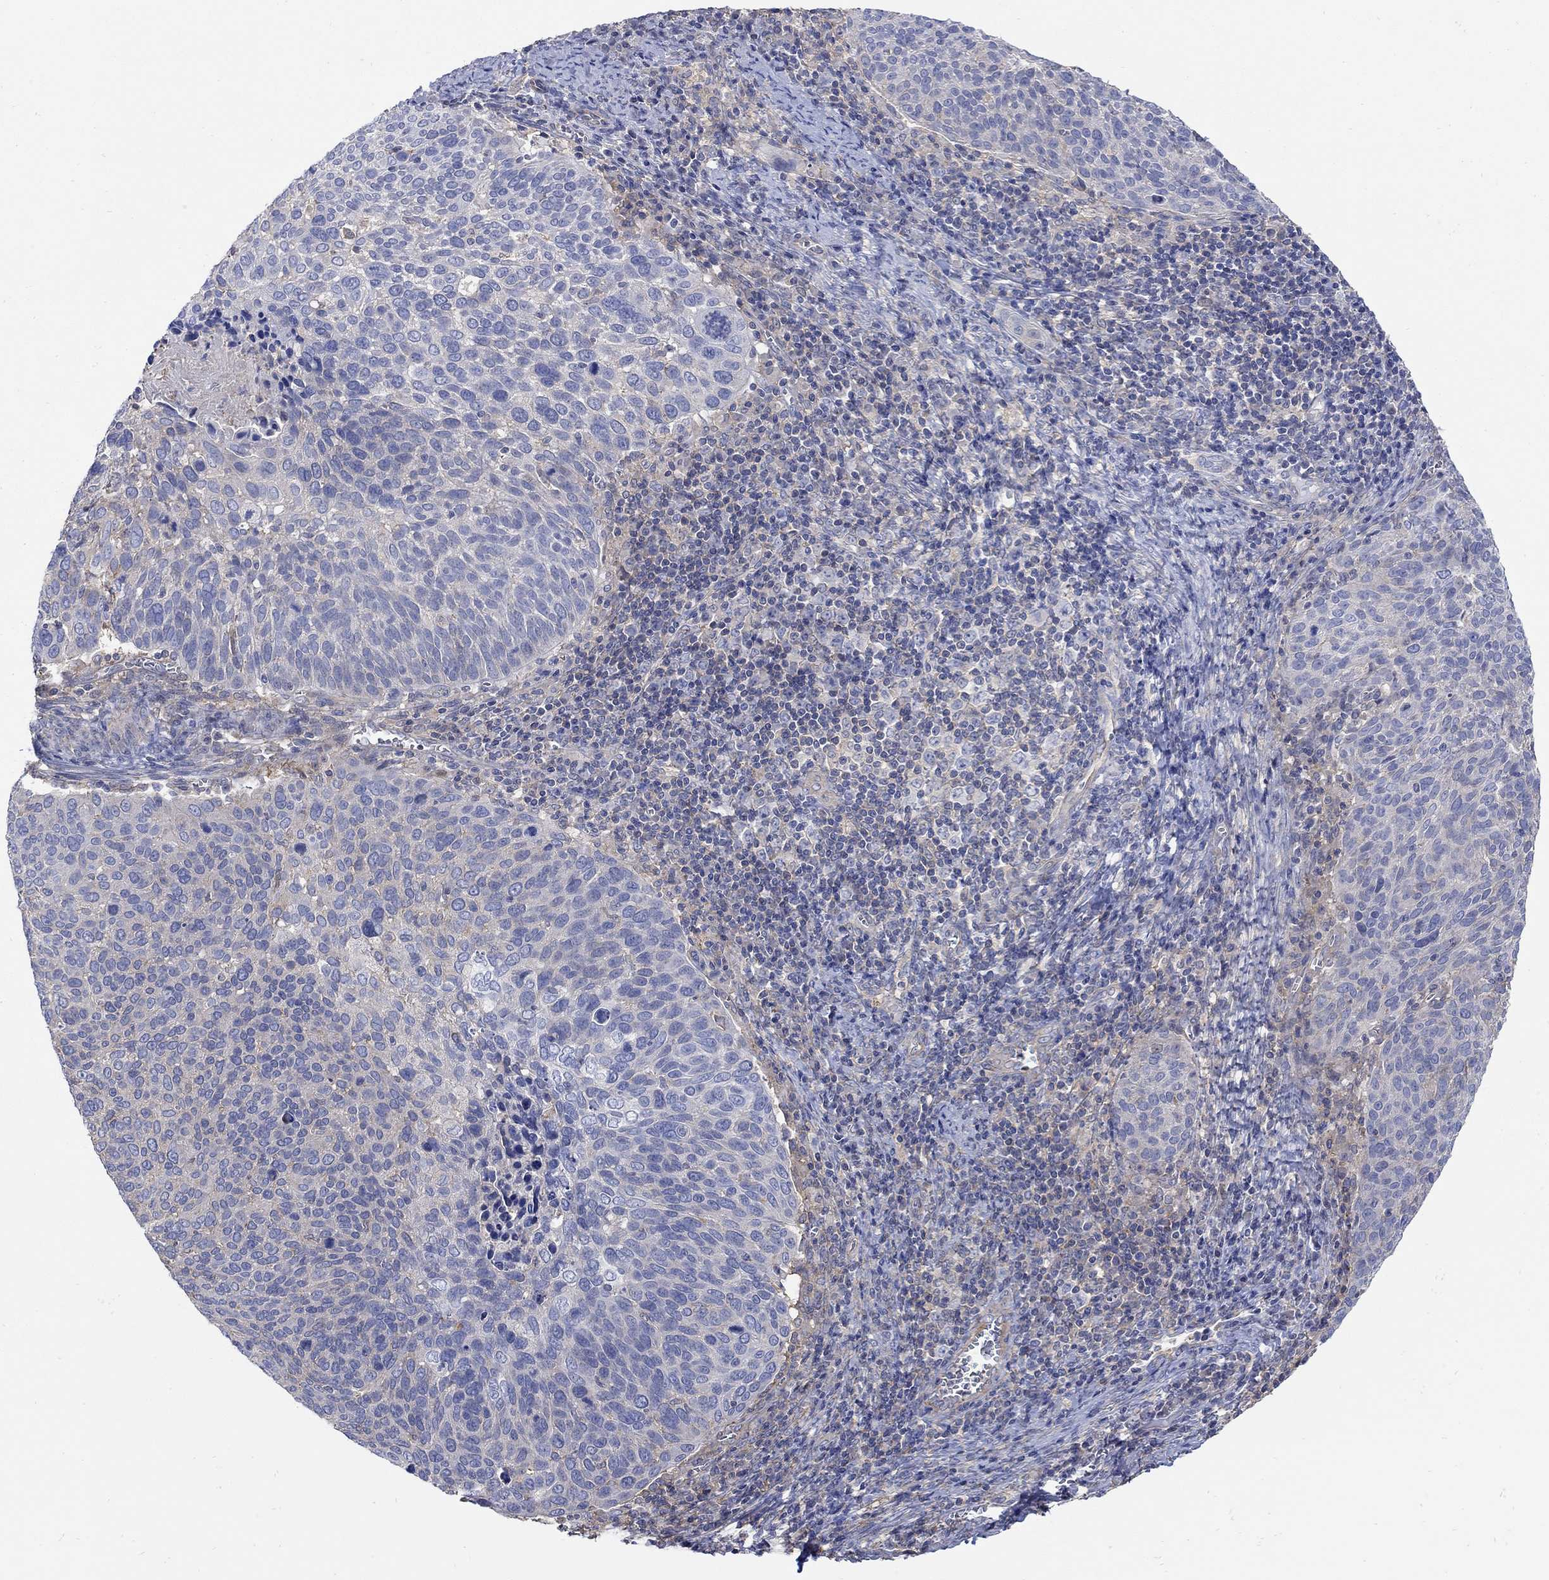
{"staining": {"intensity": "negative", "quantity": "none", "location": "none"}, "tissue": "cervical cancer", "cell_type": "Tumor cells", "image_type": "cancer", "snomed": [{"axis": "morphology", "description": "Squamous cell carcinoma, NOS"}, {"axis": "topography", "description": "Cervix"}], "caption": "Immunohistochemistry (IHC) of human cervical squamous cell carcinoma displays no positivity in tumor cells.", "gene": "TEKT3", "patient": {"sex": "female", "age": 39}}